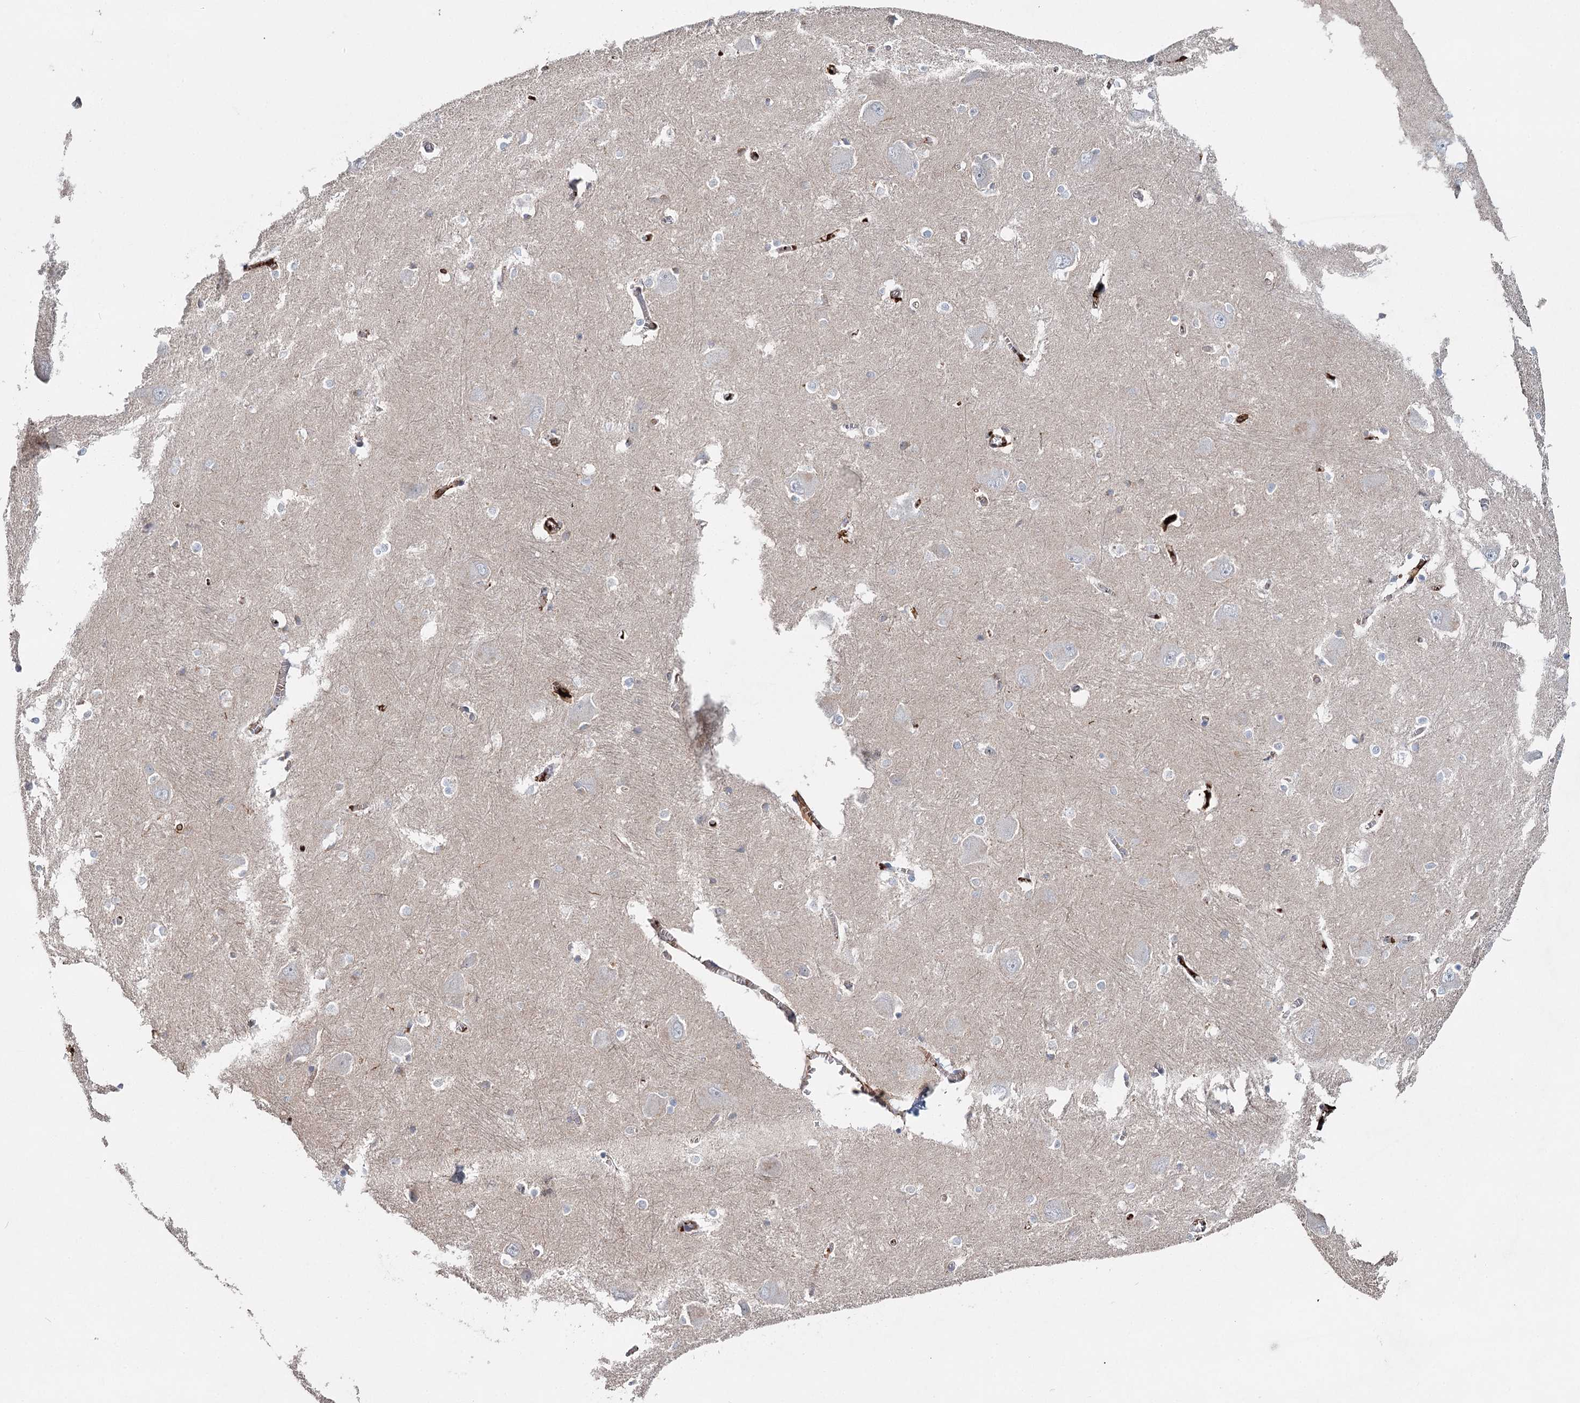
{"staining": {"intensity": "moderate", "quantity": "<25%", "location": "cytoplasmic/membranous"}, "tissue": "caudate", "cell_type": "Glial cells", "image_type": "normal", "snomed": [{"axis": "morphology", "description": "Normal tissue, NOS"}, {"axis": "topography", "description": "Lateral ventricle wall"}], "caption": "High-magnification brightfield microscopy of benign caudate stained with DAB (3,3'-diaminobenzidine) (brown) and counterstained with hematoxylin (blue). glial cells exhibit moderate cytoplasmic/membranous positivity is seen in about<25% of cells.", "gene": "ALKBH8", "patient": {"sex": "male", "age": 37}}